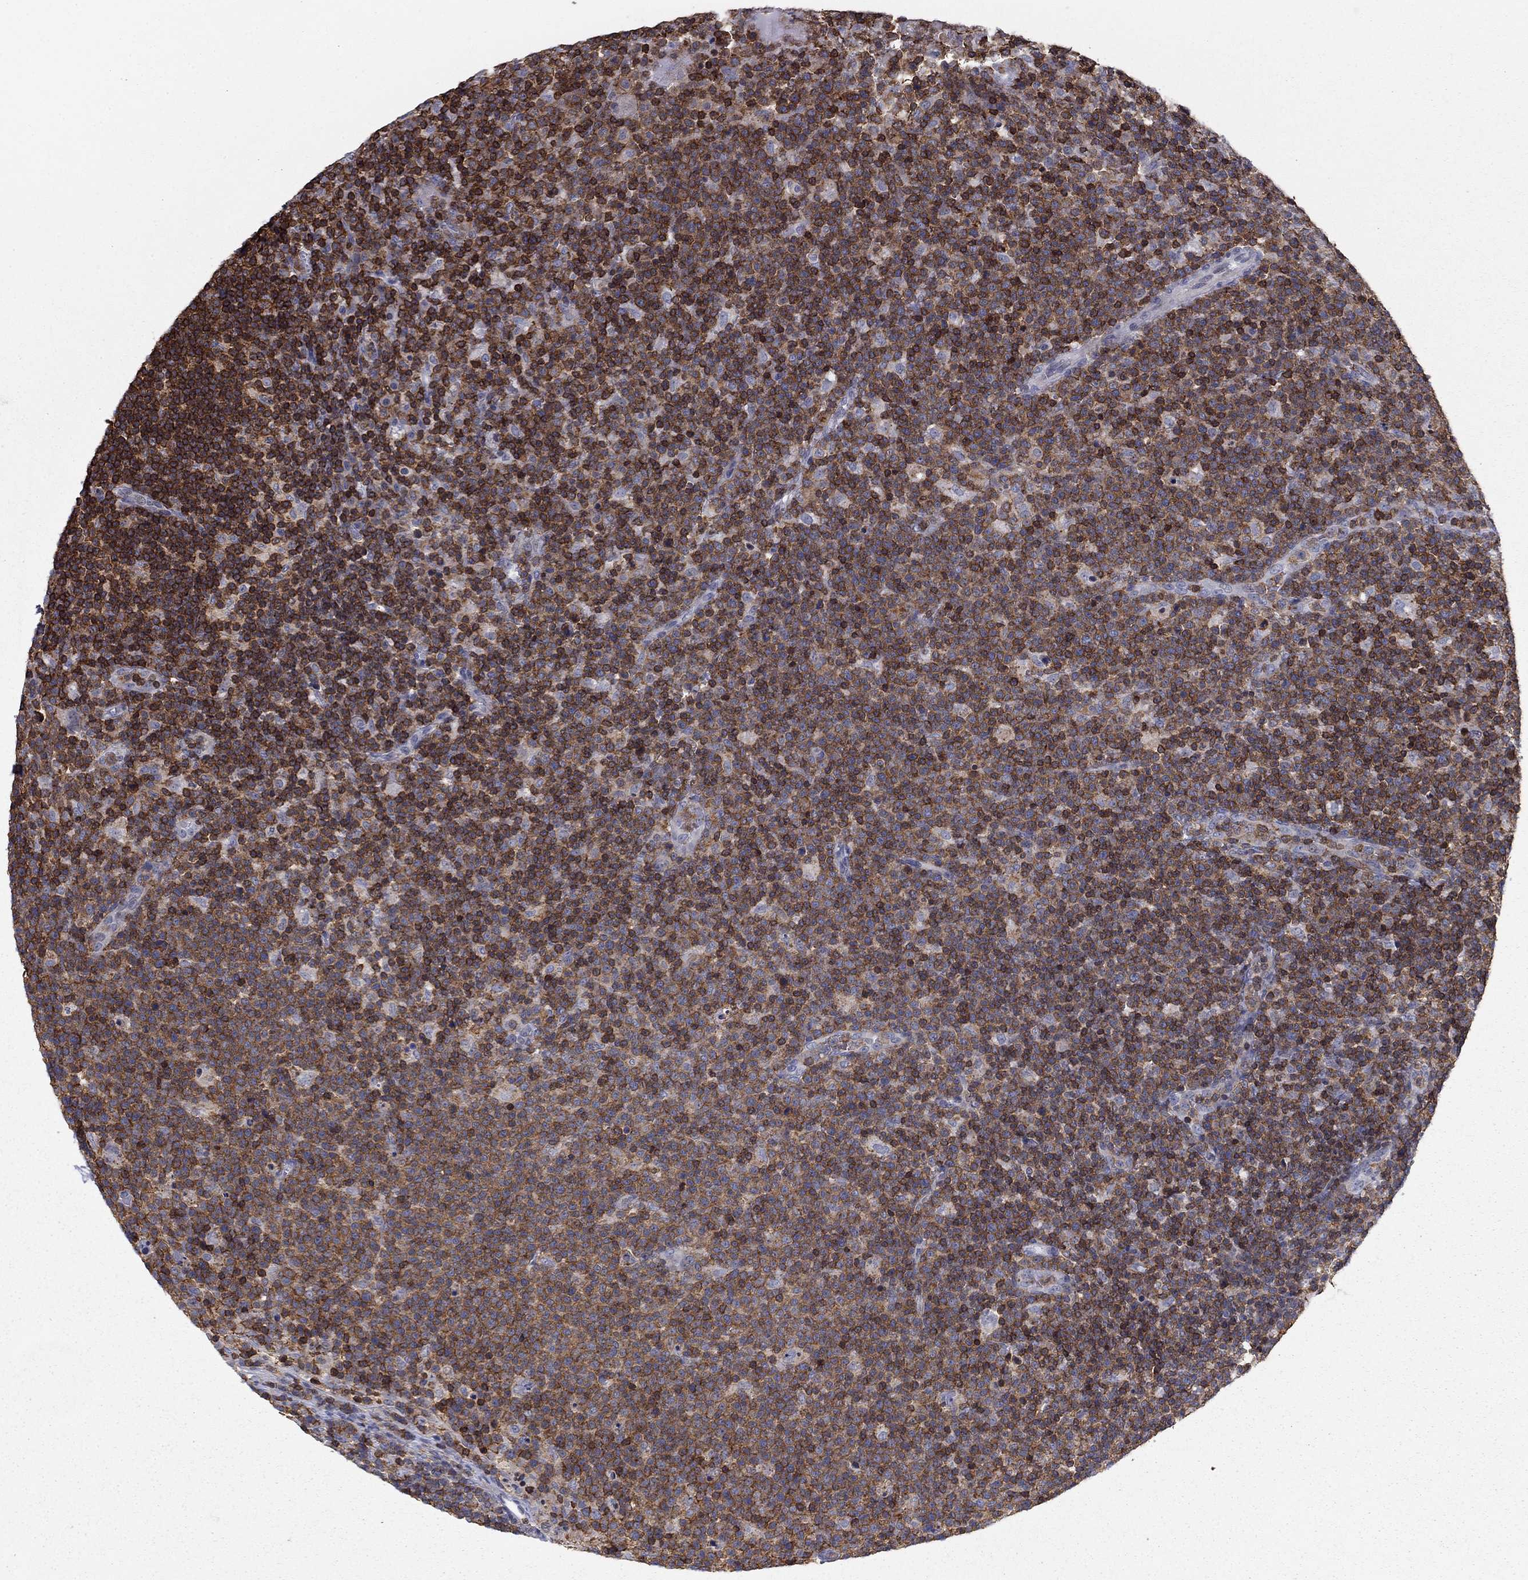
{"staining": {"intensity": "strong", "quantity": ">75%", "location": "cytoplasmic/membranous"}, "tissue": "lymphoma", "cell_type": "Tumor cells", "image_type": "cancer", "snomed": [{"axis": "morphology", "description": "Malignant lymphoma, non-Hodgkin's type, High grade"}, {"axis": "topography", "description": "Lymph node"}], "caption": "This histopathology image exhibits immunohistochemistry staining of human high-grade malignant lymphoma, non-Hodgkin's type, with high strong cytoplasmic/membranous positivity in about >75% of tumor cells.", "gene": "ARHGAP27", "patient": {"sex": "male", "age": 61}}